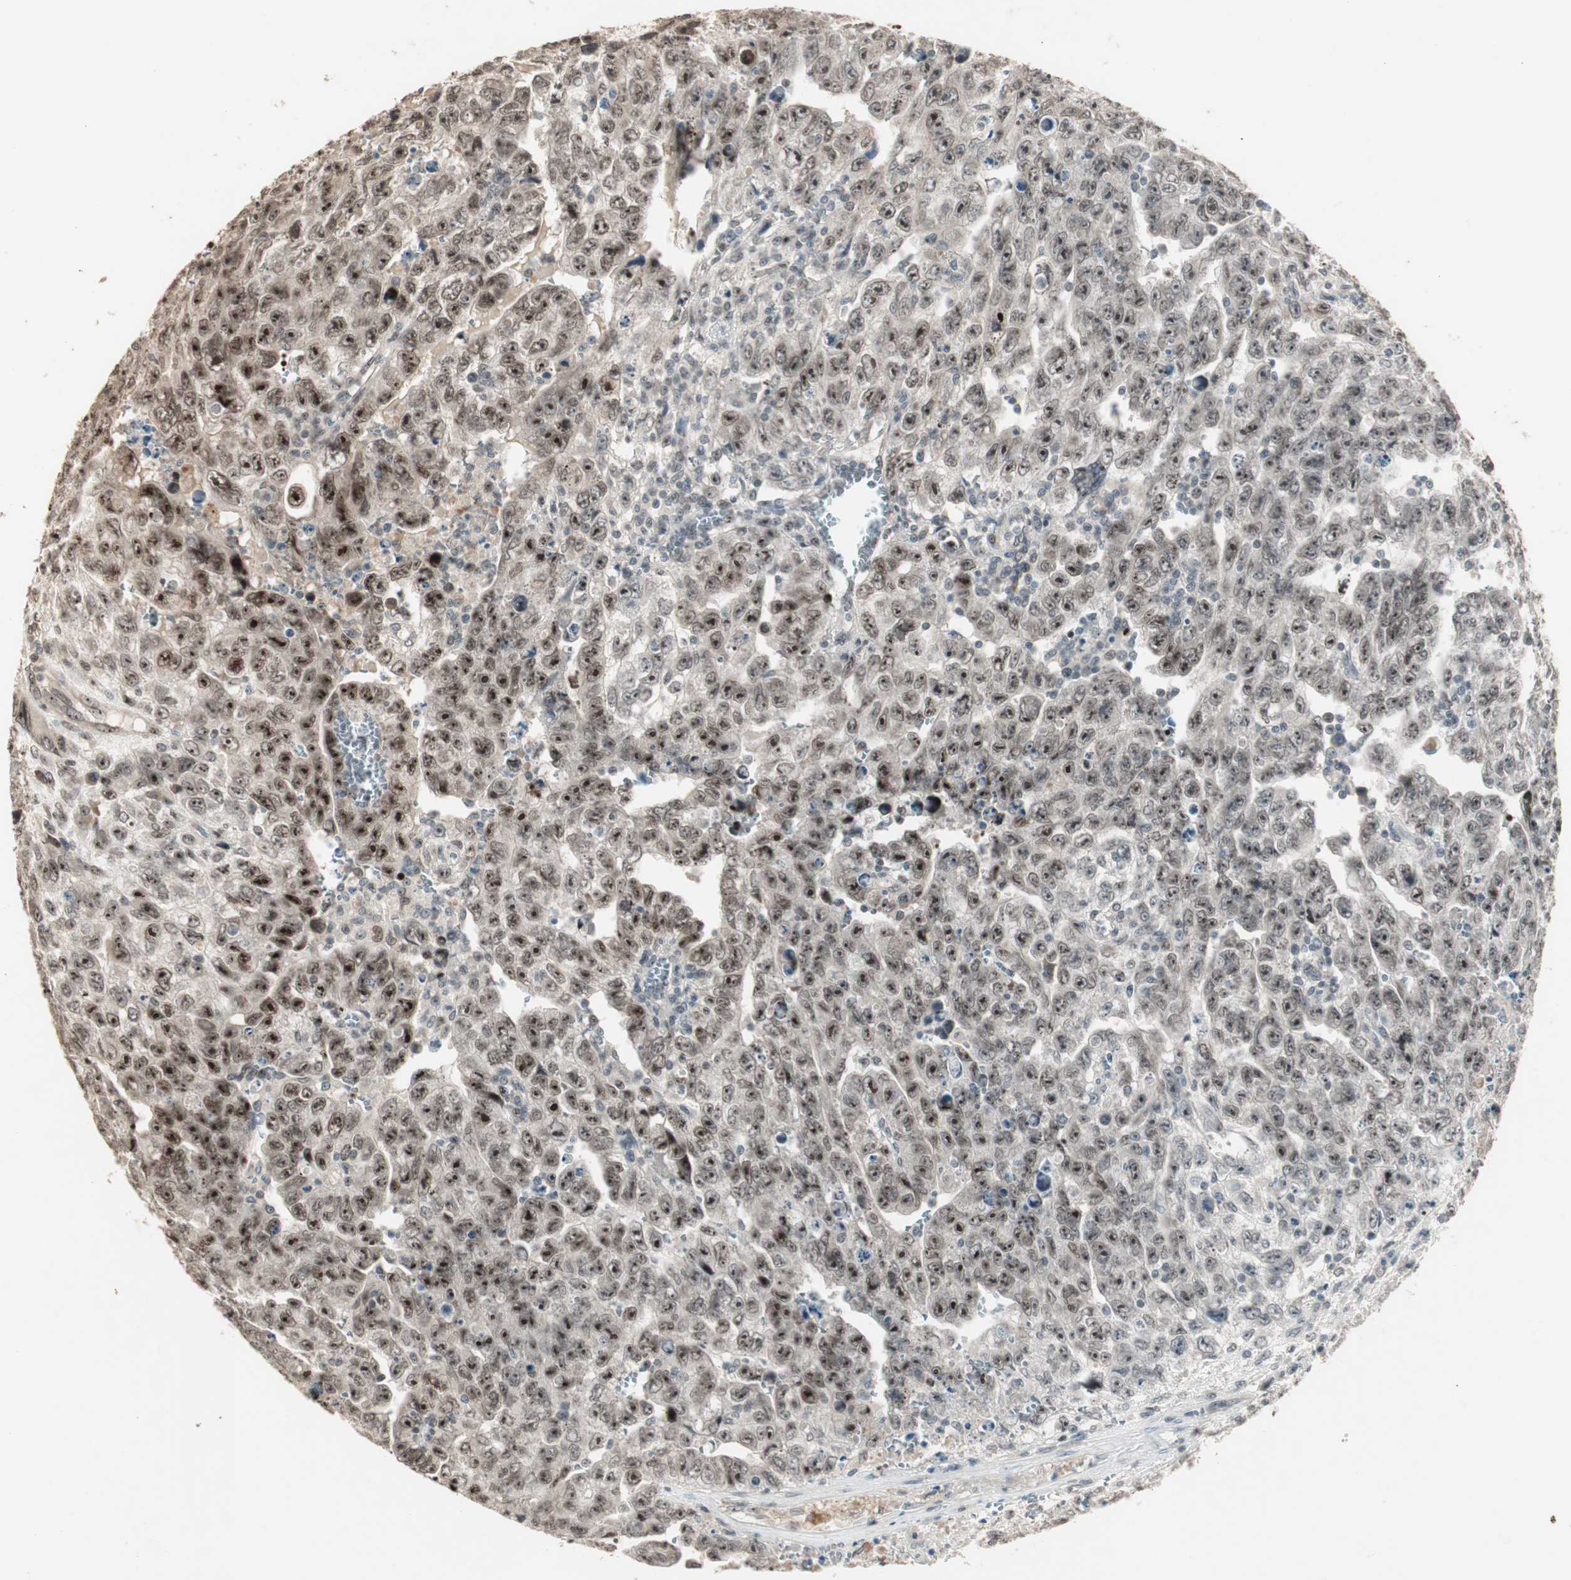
{"staining": {"intensity": "strong", "quantity": ">75%", "location": "nuclear"}, "tissue": "testis cancer", "cell_type": "Tumor cells", "image_type": "cancer", "snomed": [{"axis": "morphology", "description": "Carcinoma, Embryonal, NOS"}, {"axis": "topography", "description": "Testis"}], "caption": "Protein expression analysis of testis cancer displays strong nuclear expression in approximately >75% of tumor cells.", "gene": "ETV4", "patient": {"sex": "male", "age": 28}}